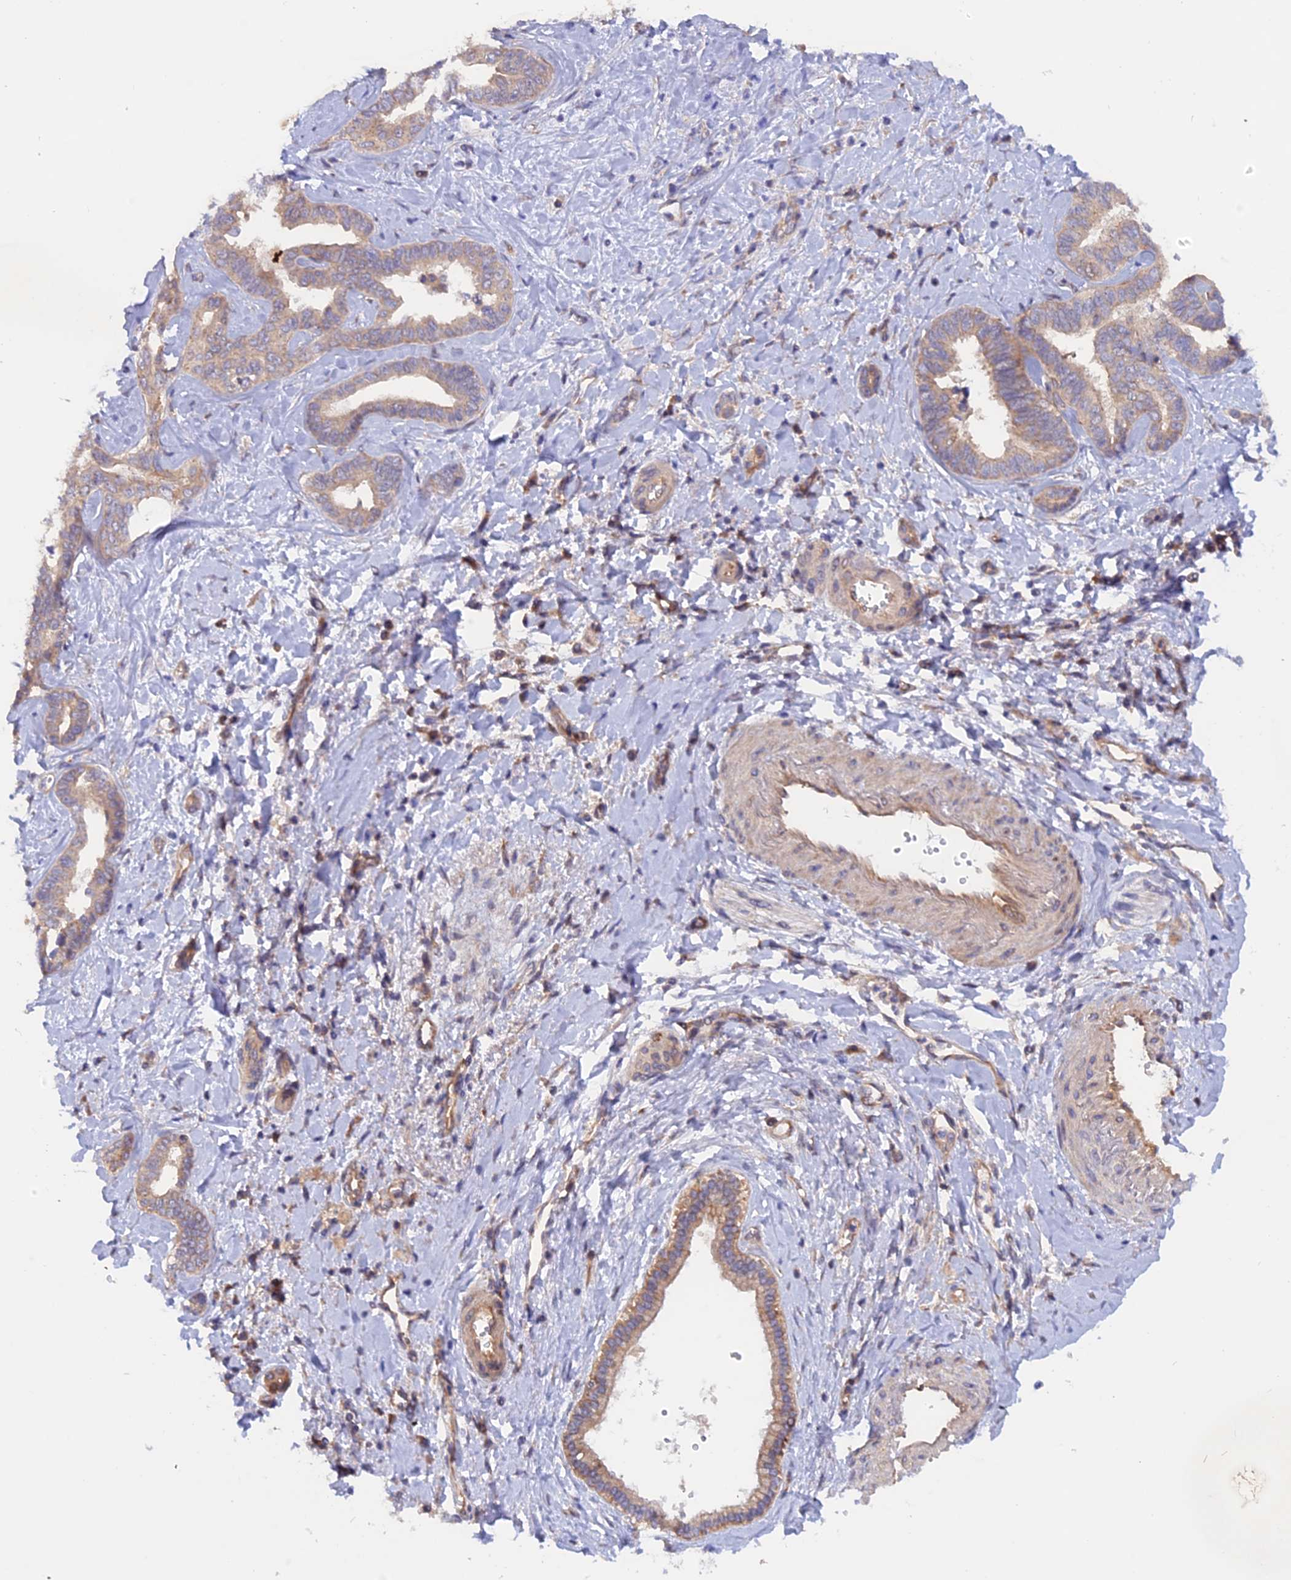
{"staining": {"intensity": "moderate", "quantity": "25%-75%", "location": "cytoplasmic/membranous"}, "tissue": "liver cancer", "cell_type": "Tumor cells", "image_type": "cancer", "snomed": [{"axis": "morphology", "description": "Cholangiocarcinoma"}, {"axis": "topography", "description": "Liver"}], "caption": "IHC (DAB) staining of liver cancer (cholangiocarcinoma) exhibits moderate cytoplasmic/membranous protein expression in approximately 25%-75% of tumor cells. Using DAB (brown) and hematoxylin (blue) stains, captured at high magnification using brightfield microscopy.", "gene": "HYCC1", "patient": {"sex": "female", "age": 77}}